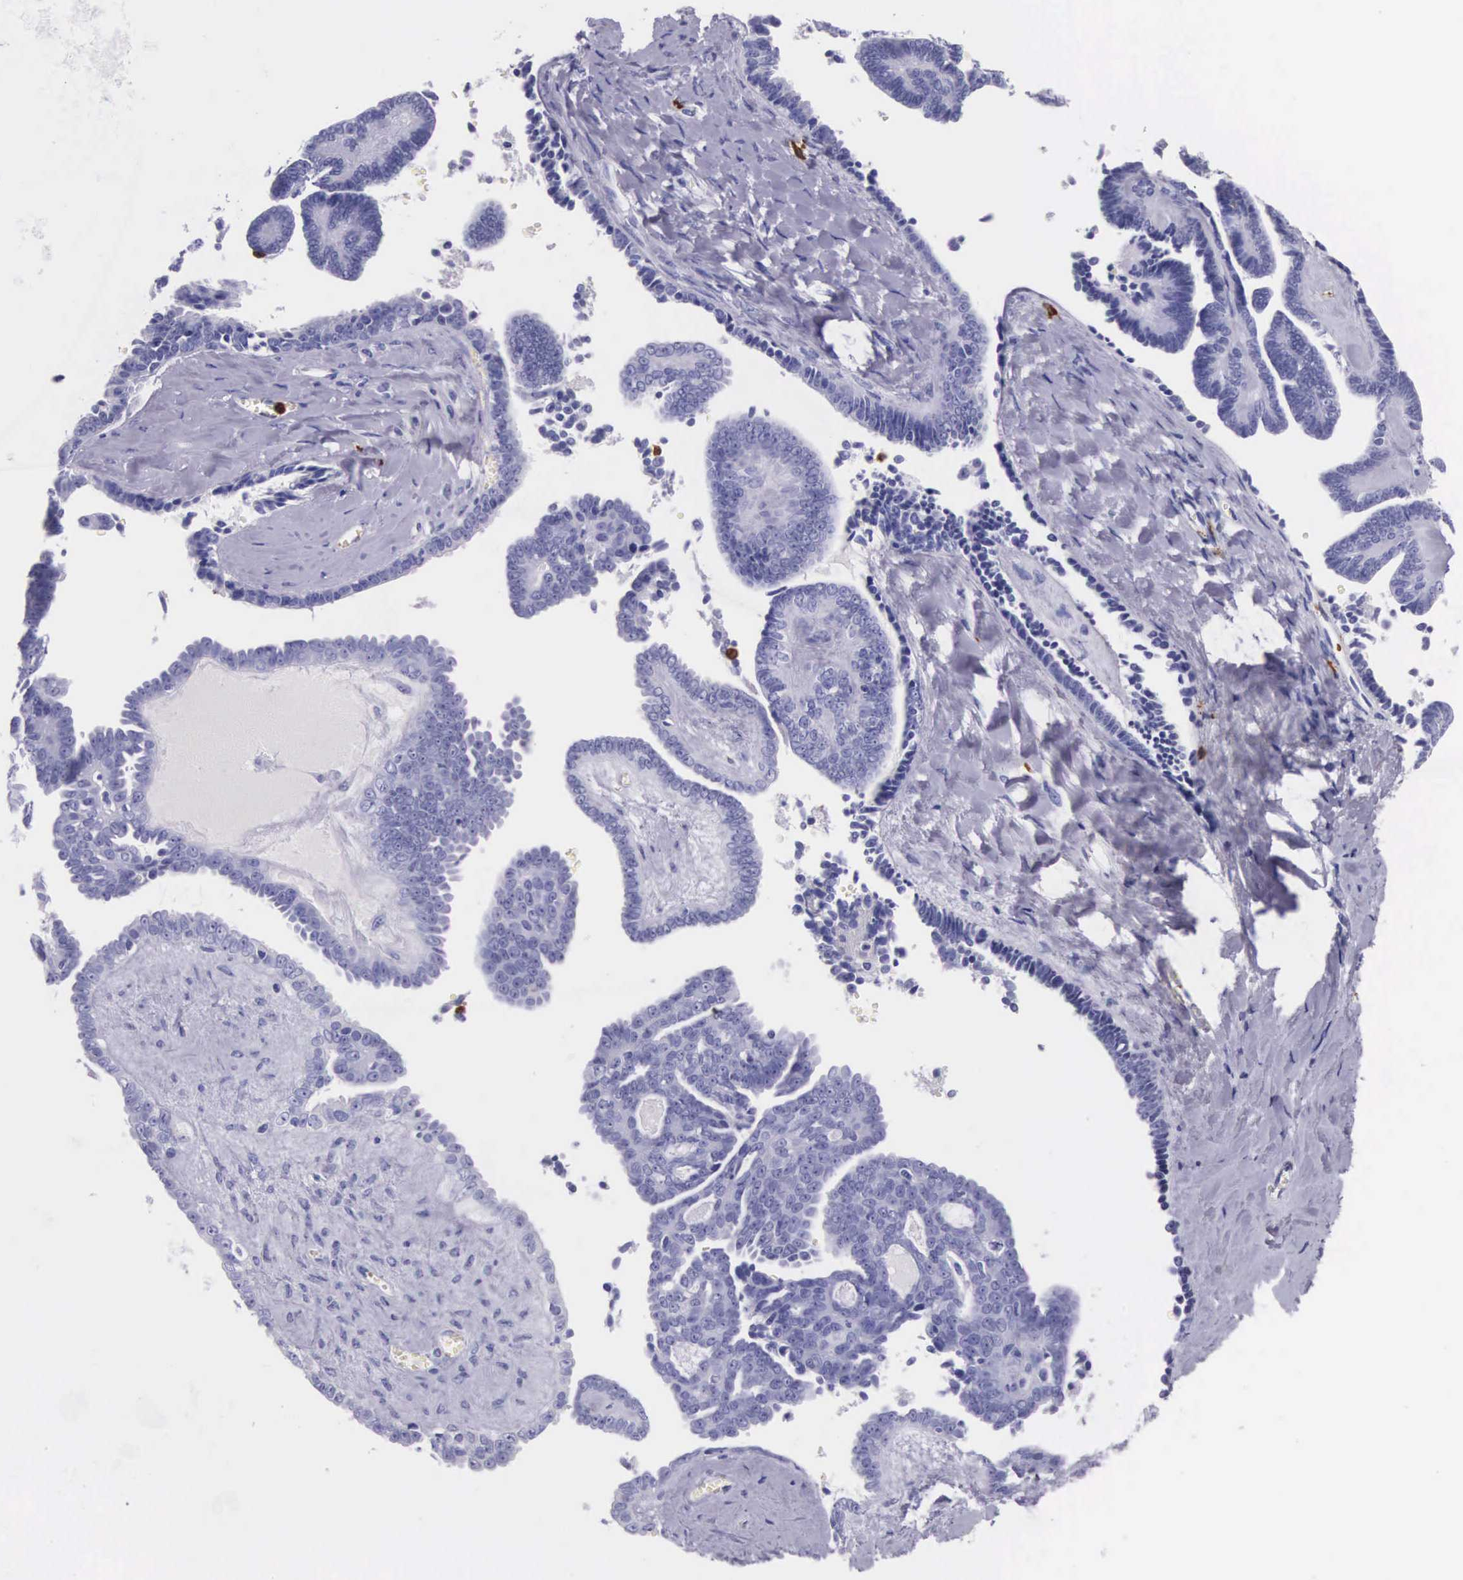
{"staining": {"intensity": "negative", "quantity": "none", "location": "none"}, "tissue": "ovarian cancer", "cell_type": "Tumor cells", "image_type": "cancer", "snomed": [{"axis": "morphology", "description": "Cystadenocarcinoma, serous, NOS"}, {"axis": "topography", "description": "Ovary"}], "caption": "Photomicrograph shows no significant protein positivity in tumor cells of ovarian serous cystadenocarcinoma. The staining was performed using DAB to visualize the protein expression in brown, while the nuclei were stained in blue with hematoxylin (Magnification: 20x).", "gene": "FCN1", "patient": {"sex": "female", "age": 71}}